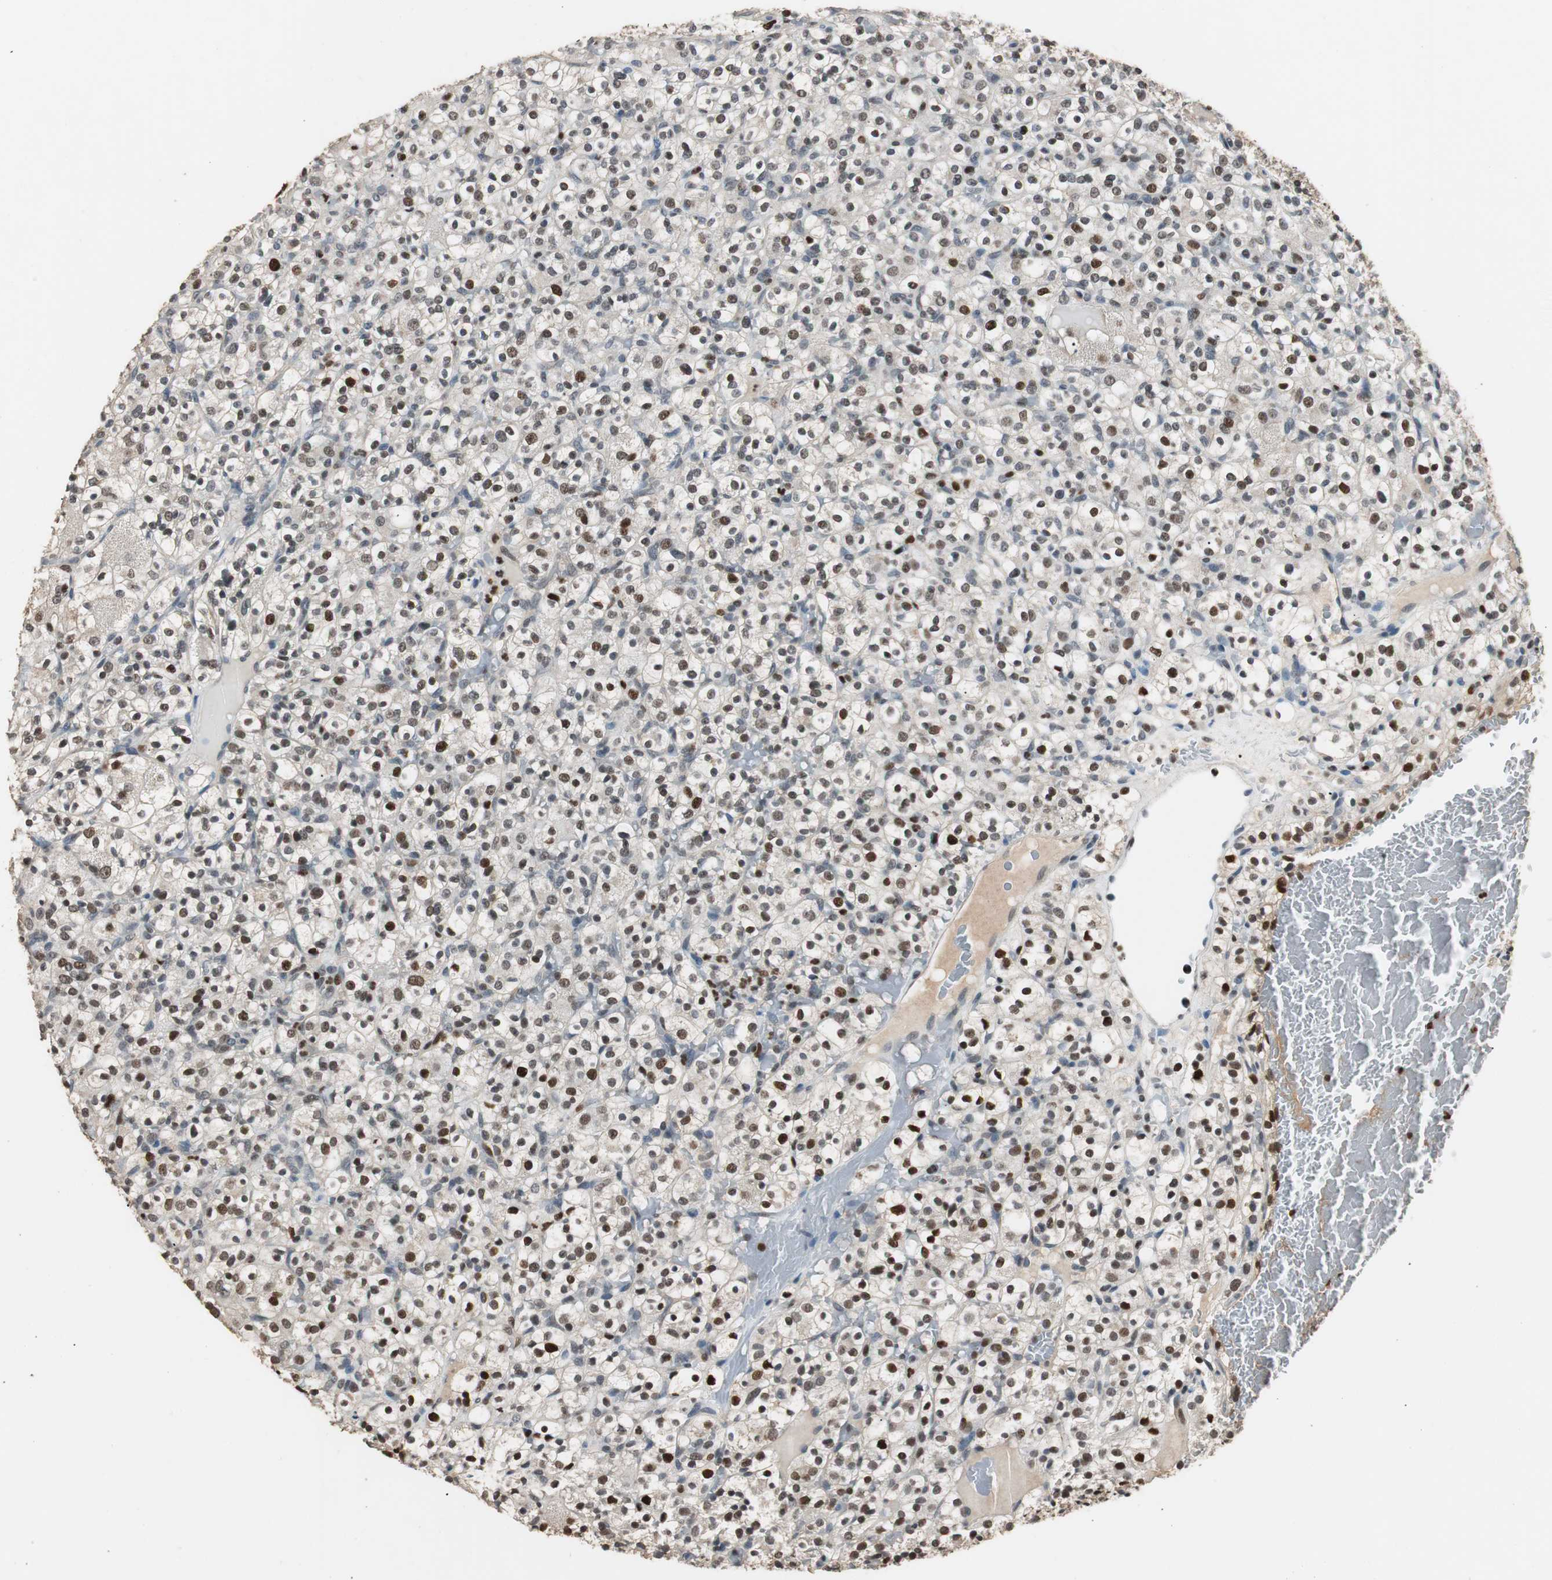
{"staining": {"intensity": "strong", "quantity": "<25%", "location": "nuclear"}, "tissue": "renal cancer", "cell_type": "Tumor cells", "image_type": "cancer", "snomed": [{"axis": "morphology", "description": "Normal tissue, NOS"}, {"axis": "morphology", "description": "Adenocarcinoma, NOS"}, {"axis": "topography", "description": "Kidney"}], "caption": "An image of human renal cancer (adenocarcinoma) stained for a protein displays strong nuclear brown staining in tumor cells.", "gene": "FEN1", "patient": {"sex": "female", "age": 72}}